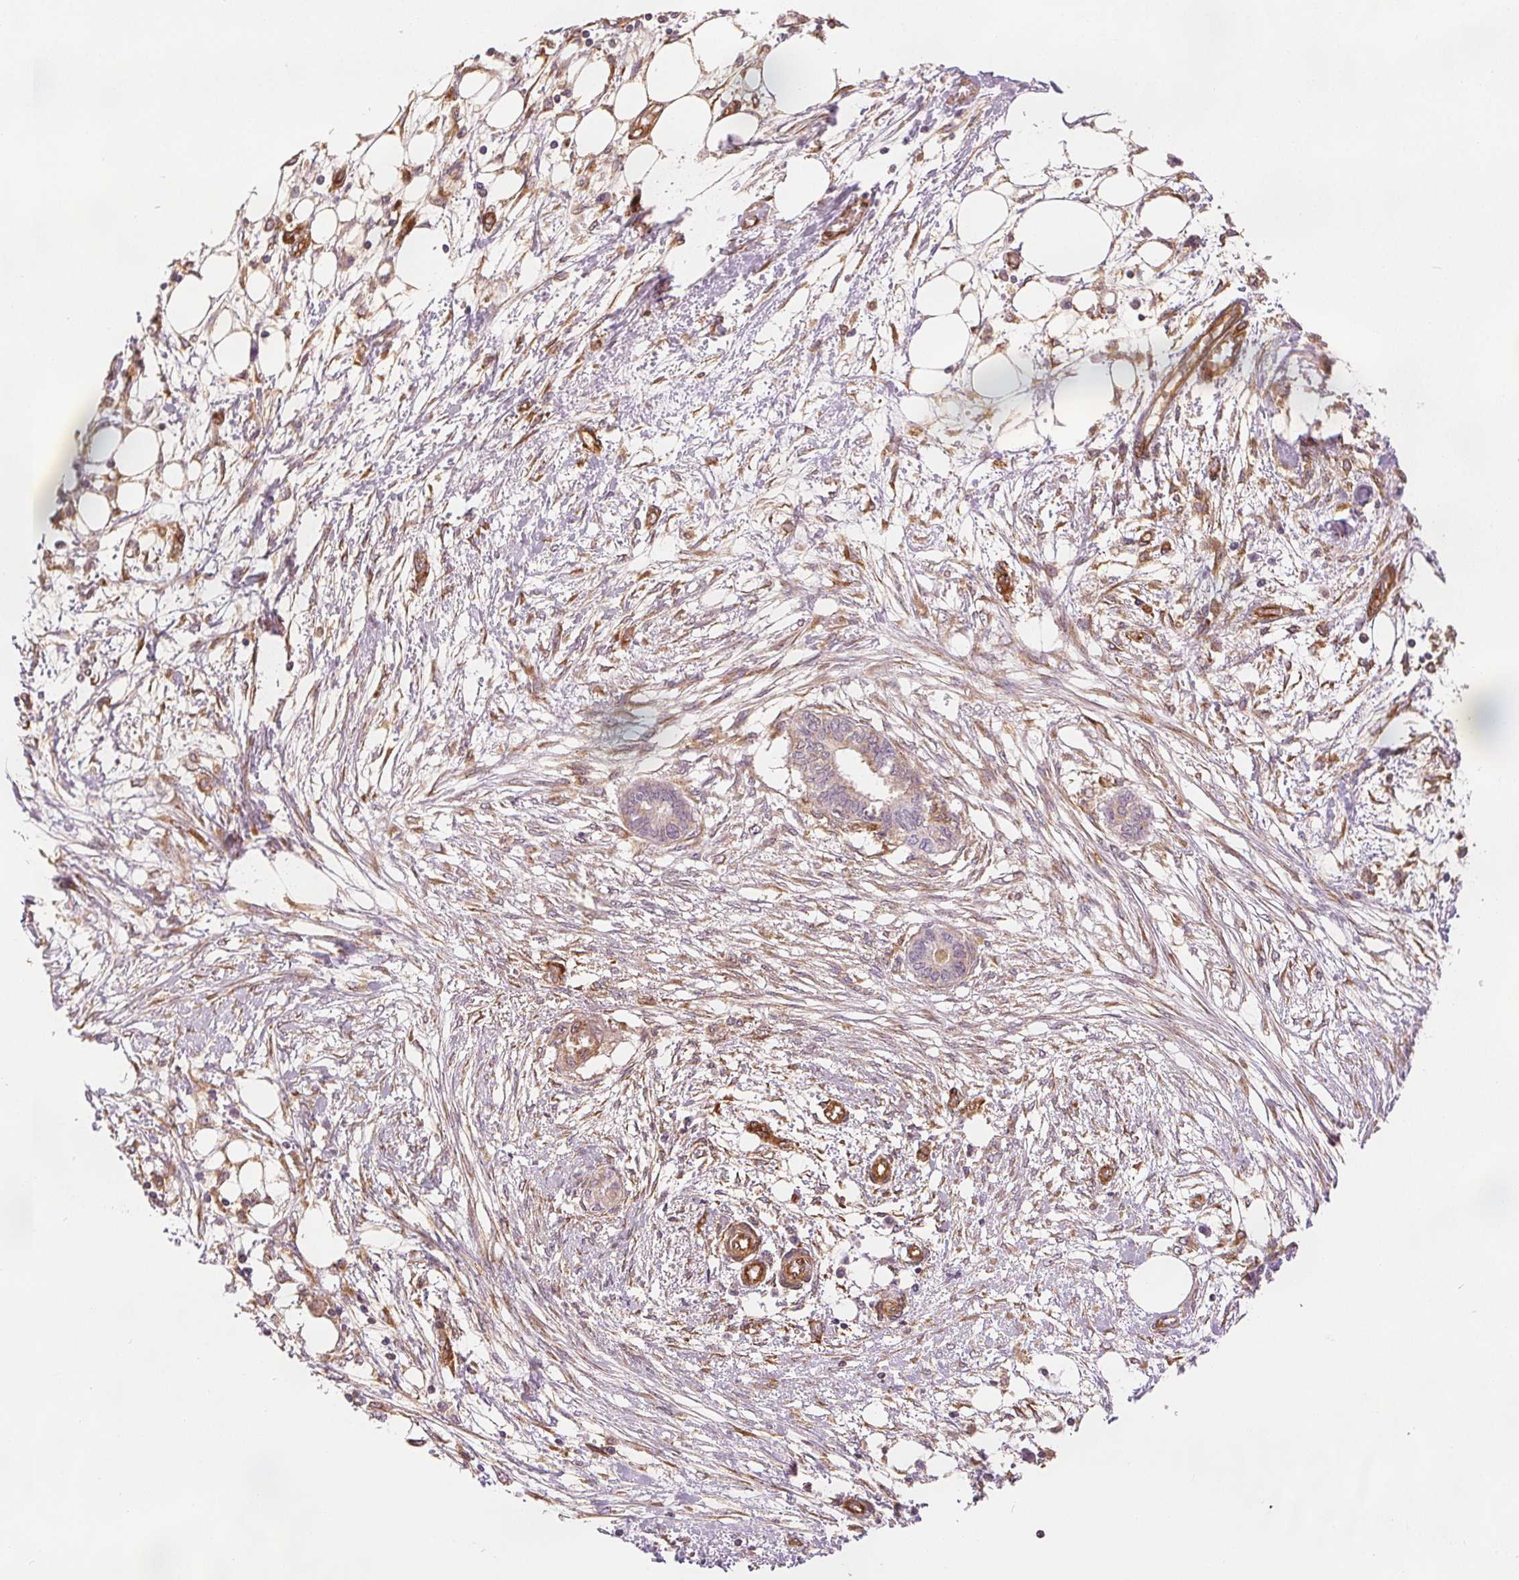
{"staining": {"intensity": "negative", "quantity": "none", "location": "none"}, "tissue": "endometrial cancer", "cell_type": "Tumor cells", "image_type": "cancer", "snomed": [{"axis": "morphology", "description": "Adenocarcinoma, NOS"}, {"axis": "morphology", "description": "Adenocarcinoma, metastatic, NOS"}, {"axis": "topography", "description": "Adipose tissue"}, {"axis": "topography", "description": "Endometrium"}], "caption": "Immunohistochemistry histopathology image of human endometrial cancer stained for a protein (brown), which exhibits no expression in tumor cells.", "gene": "DIAPH2", "patient": {"sex": "female", "age": 67}}